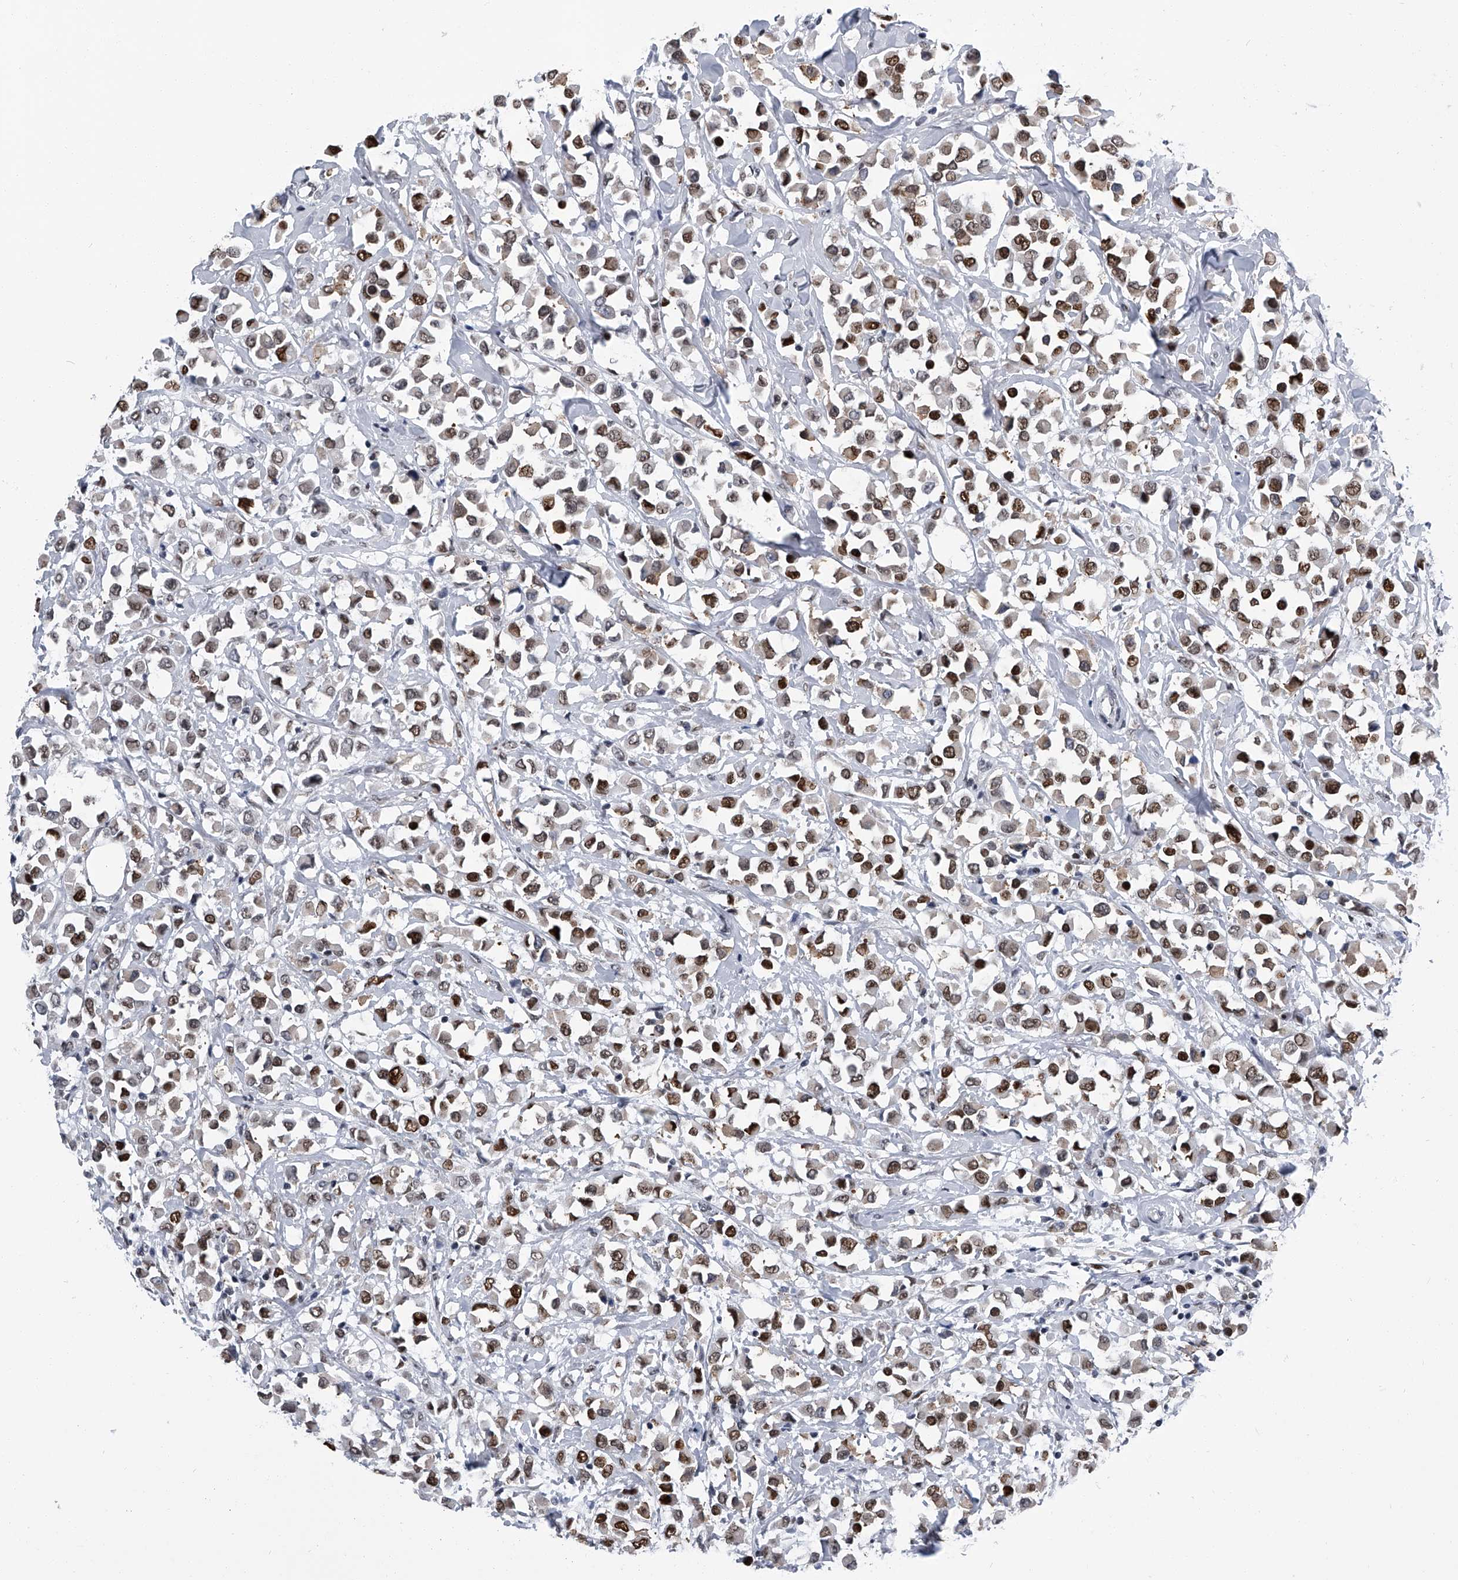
{"staining": {"intensity": "moderate", "quantity": ">75%", "location": "nuclear"}, "tissue": "breast cancer", "cell_type": "Tumor cells", "image_type": "cancer", "snomed": [{"axis": "morphology", "description": "Duct carcinoma"}, {"axis": "topography", "description": "Breast"}], "caption": "Moderate nuclear protein staining is present in about >75% of tumor cells in intraductal carcinoma (breast). (IHC, brightfield microscopy, high magnification).", "gene": "SIM2", "patient": {"sex": "female", "age": 61}}